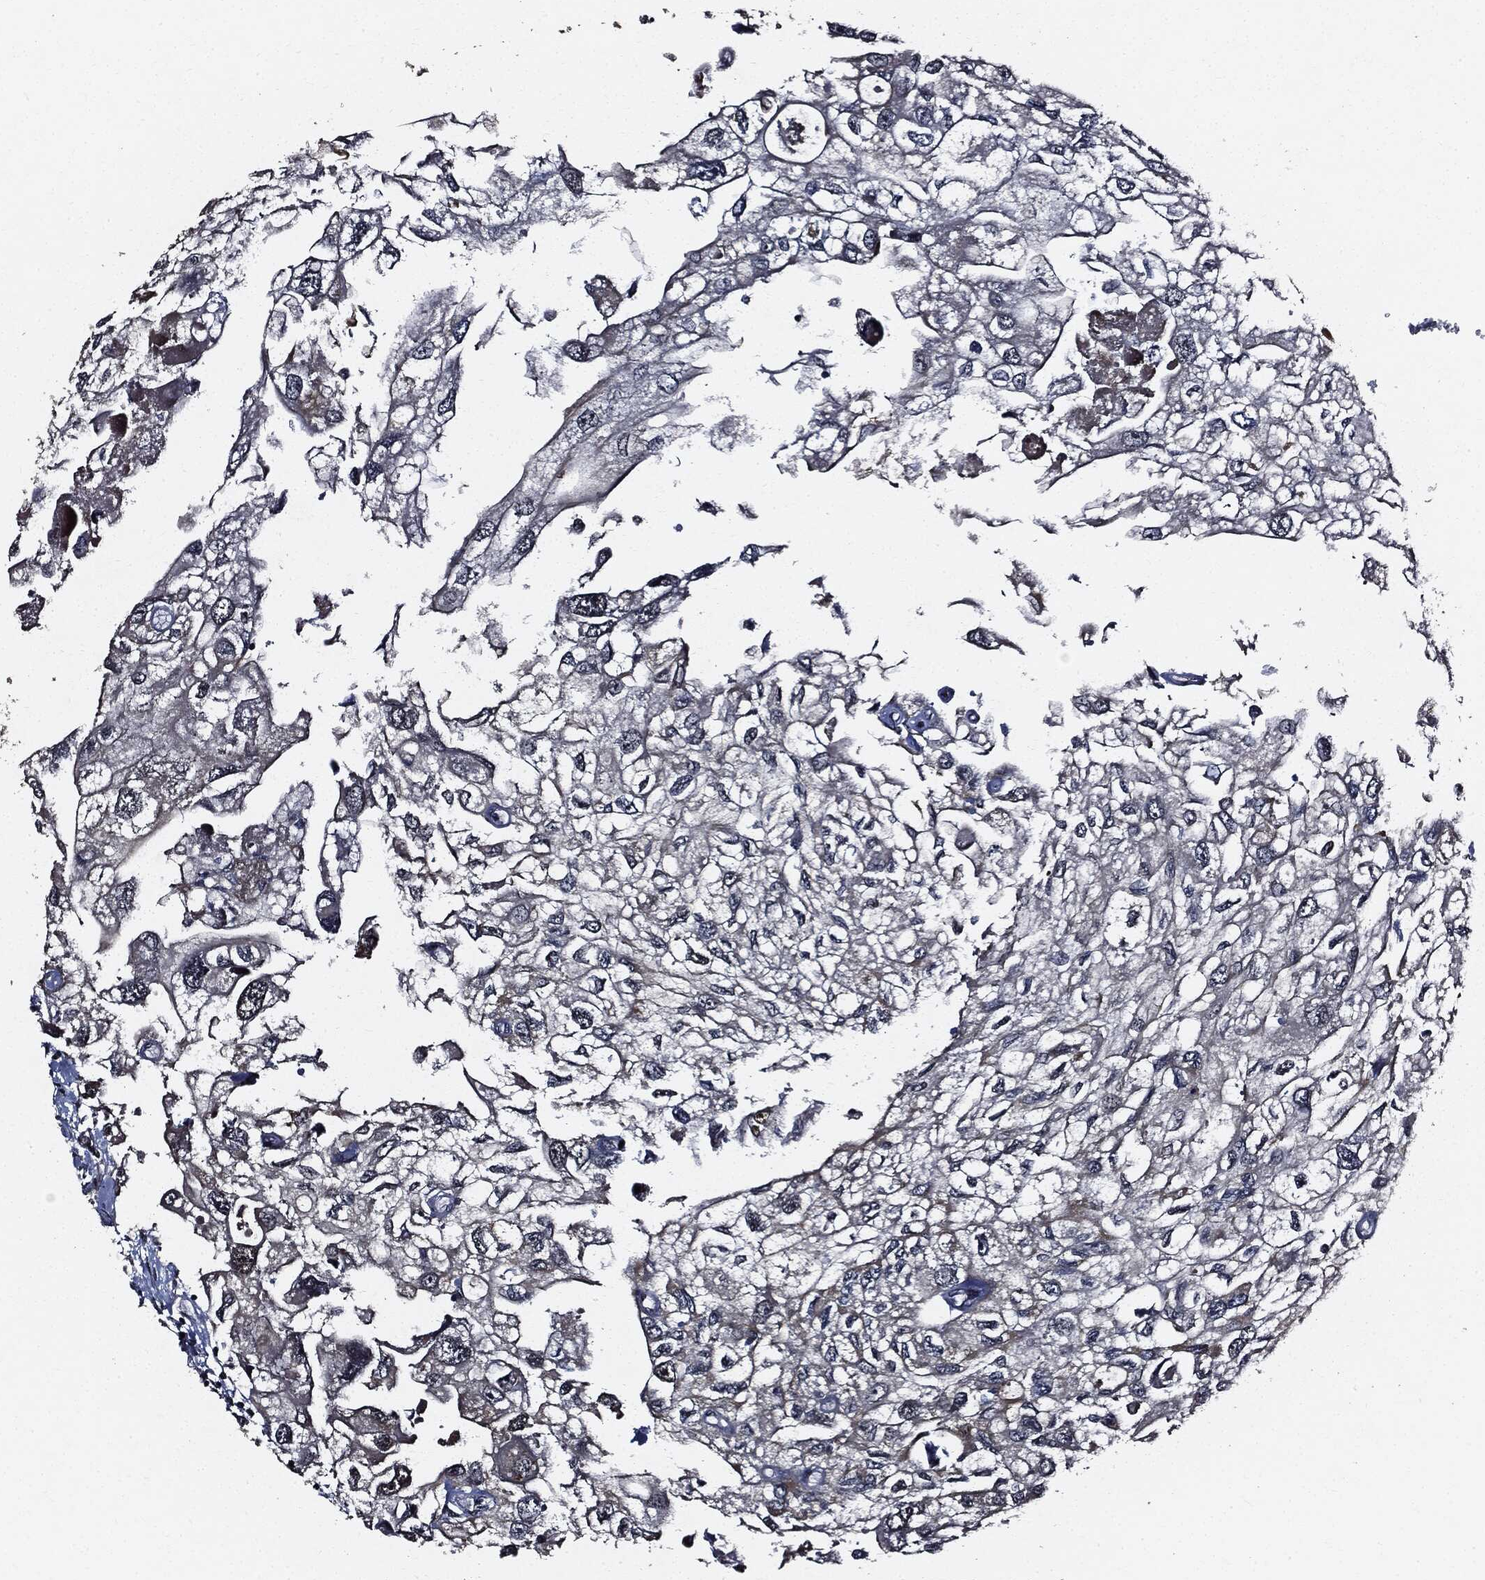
{"staining": {"intensity": "negative", "quantity": "none", "location": "none"}, "tissue": "urothelial cancer", "cell_type": "Tumor cells", "image_type": "cancer", "snomed": [{"axis": "morphology", "description": "Urothelial carcinoma, High grade"}, {"axis": "topography", "description": "Urinary bladder"}], "caption": "Image shows no significant protein staining in tumor cells of urothelial cancer. Nuclei are stained in blue.", "gene": "SUGT1", "patient": {"sex": "male", "age": 59}}